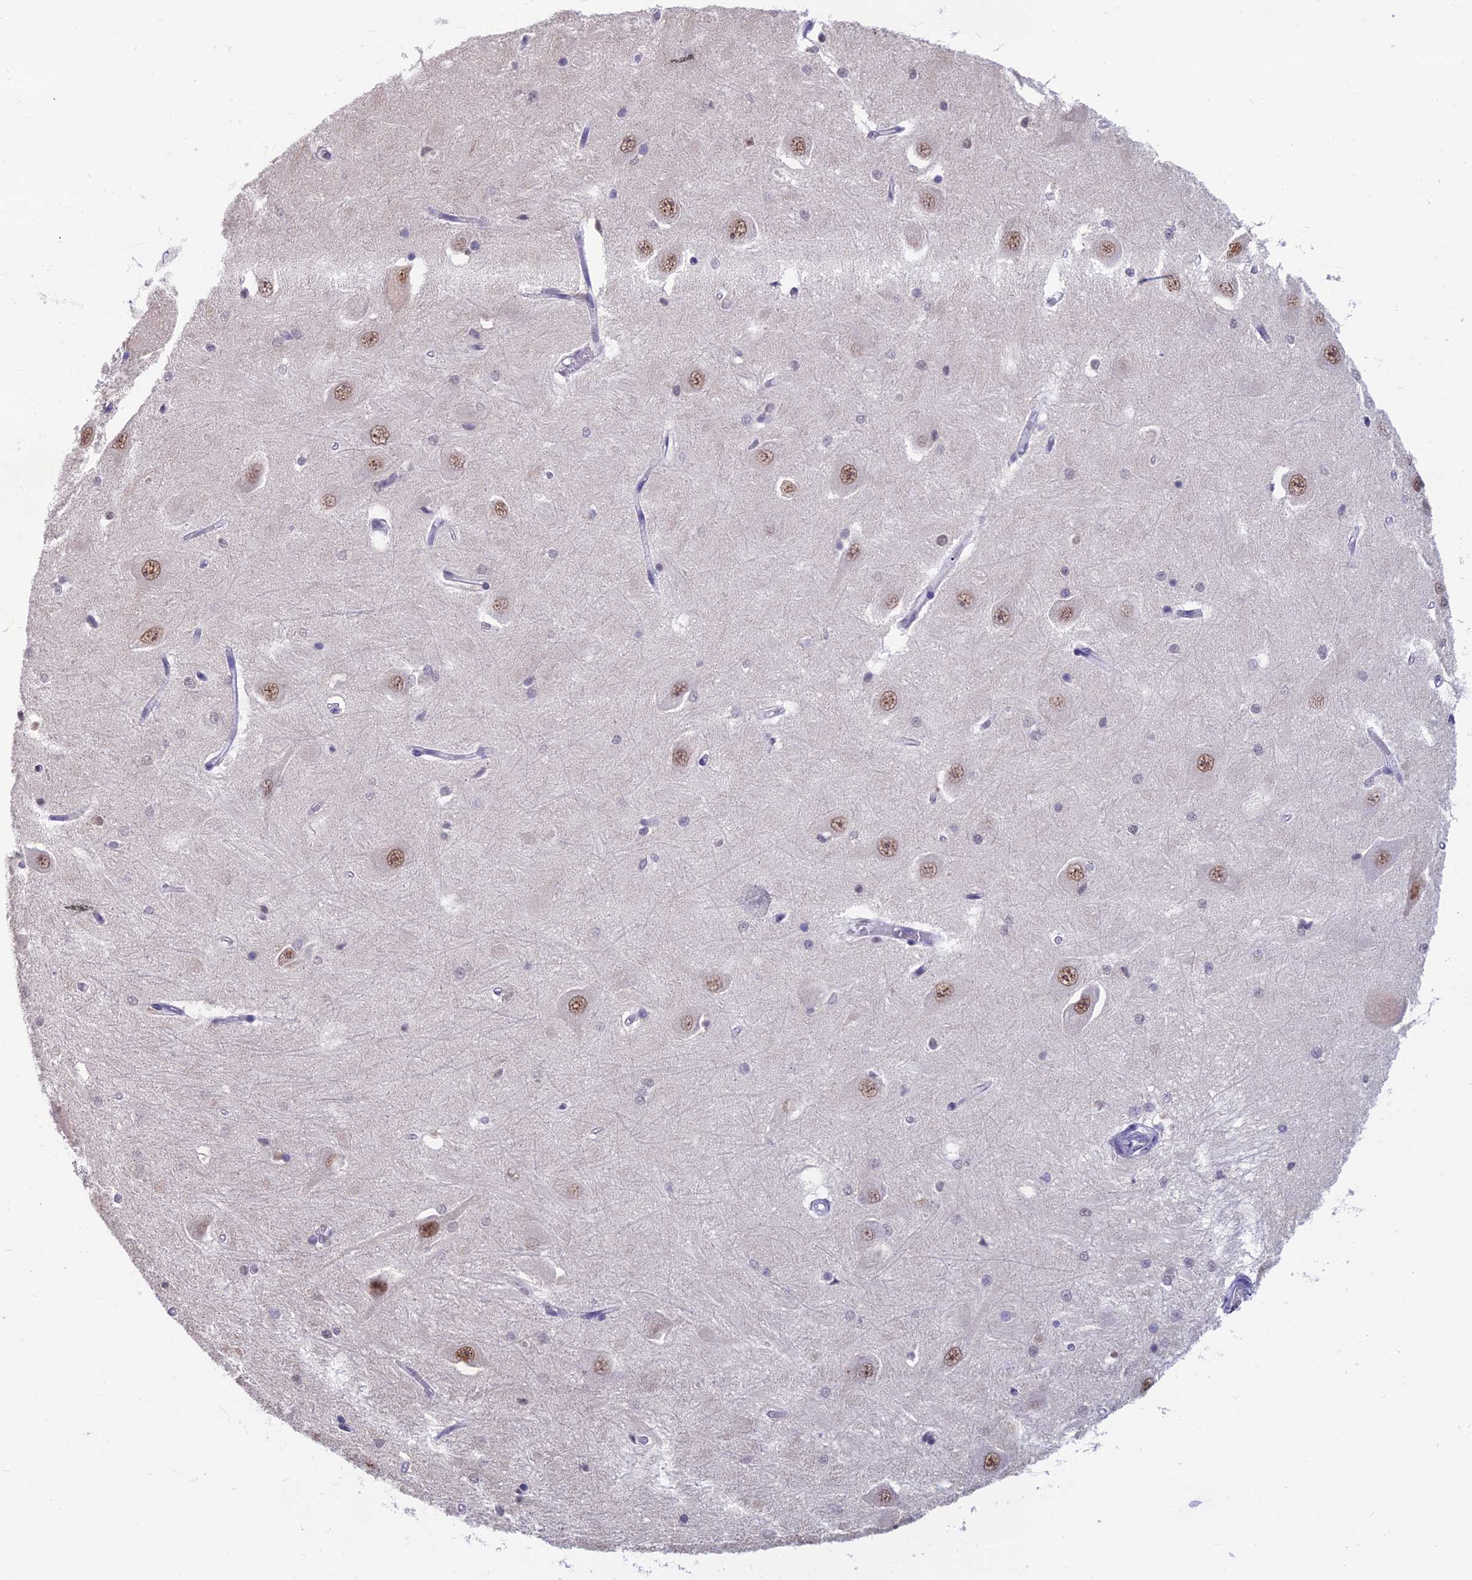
{"staining": {"intensity": "negative", "quantity": "none", "location": "none"}, "tissue": "hippocampus", "cell_type": "Glial cells", "image_type": "normal", "snomed": [{"axis": "morphology", "description": "Normal tissue, NOS"}, {"axis": "topography", "description": "Hippocampus"}], "caption": "DAB immunohistochemical staining of unremarkable hippocampus shows no significant staining in glial cells.", "gene": "SRSF7", "patient": {"sex": "male", "age": 45}}